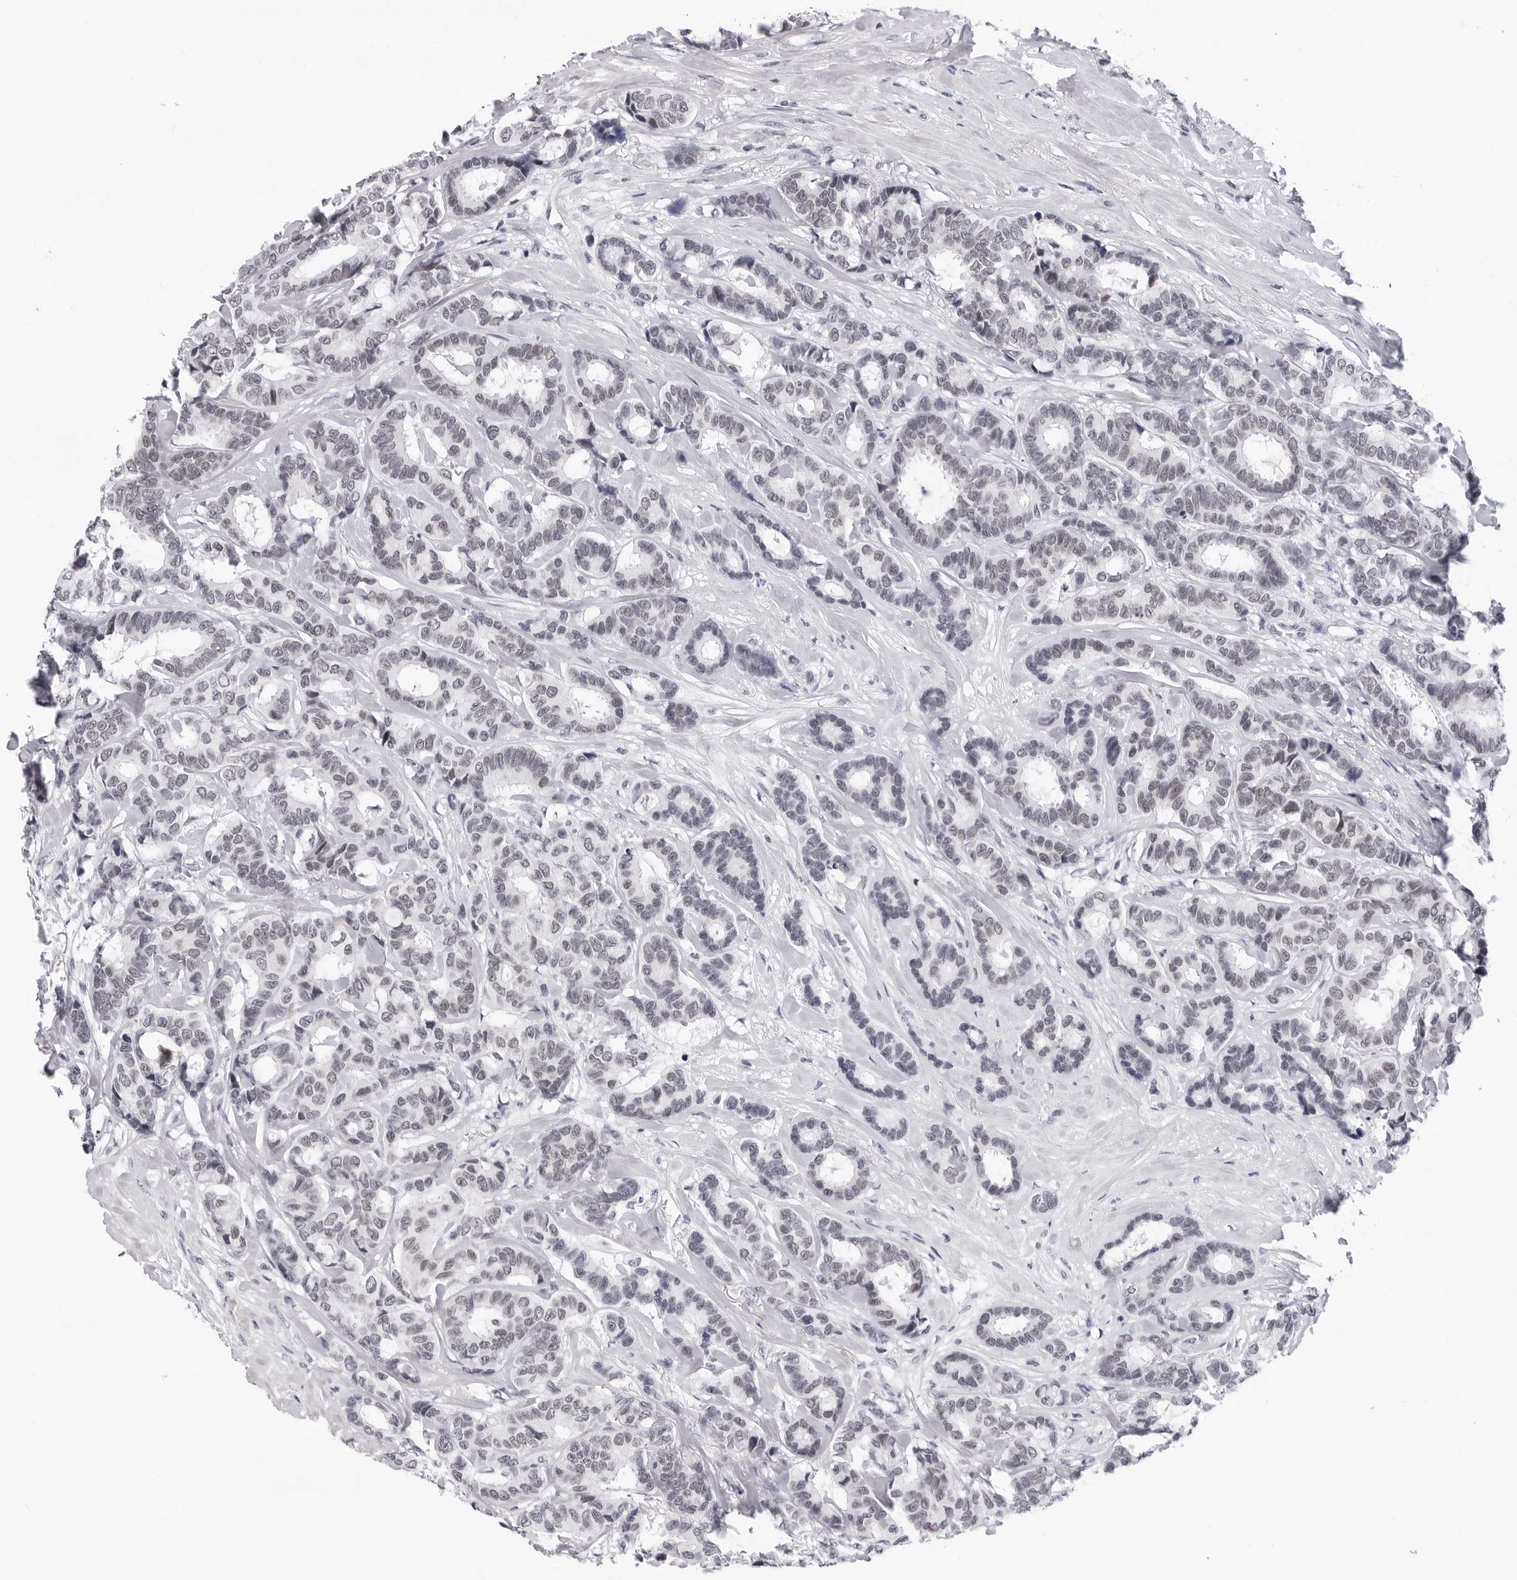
{"staining": {"intensity": "weak", "quantity": "<25%", "location": "nuclear"}, "tissue": "breast cancer", "cell_type": "Tumor cells", "image_type": "cancer", "snomed": [{"axis": "morphology", "description": "Duct carcinoma"}, {"axis": "topography", "description": "Breast"}], "caption": "Tumor cells show no significant staining in breast cancer.", "gene": "SF3B4", "patient": {"sex": "female", "age": 87}}